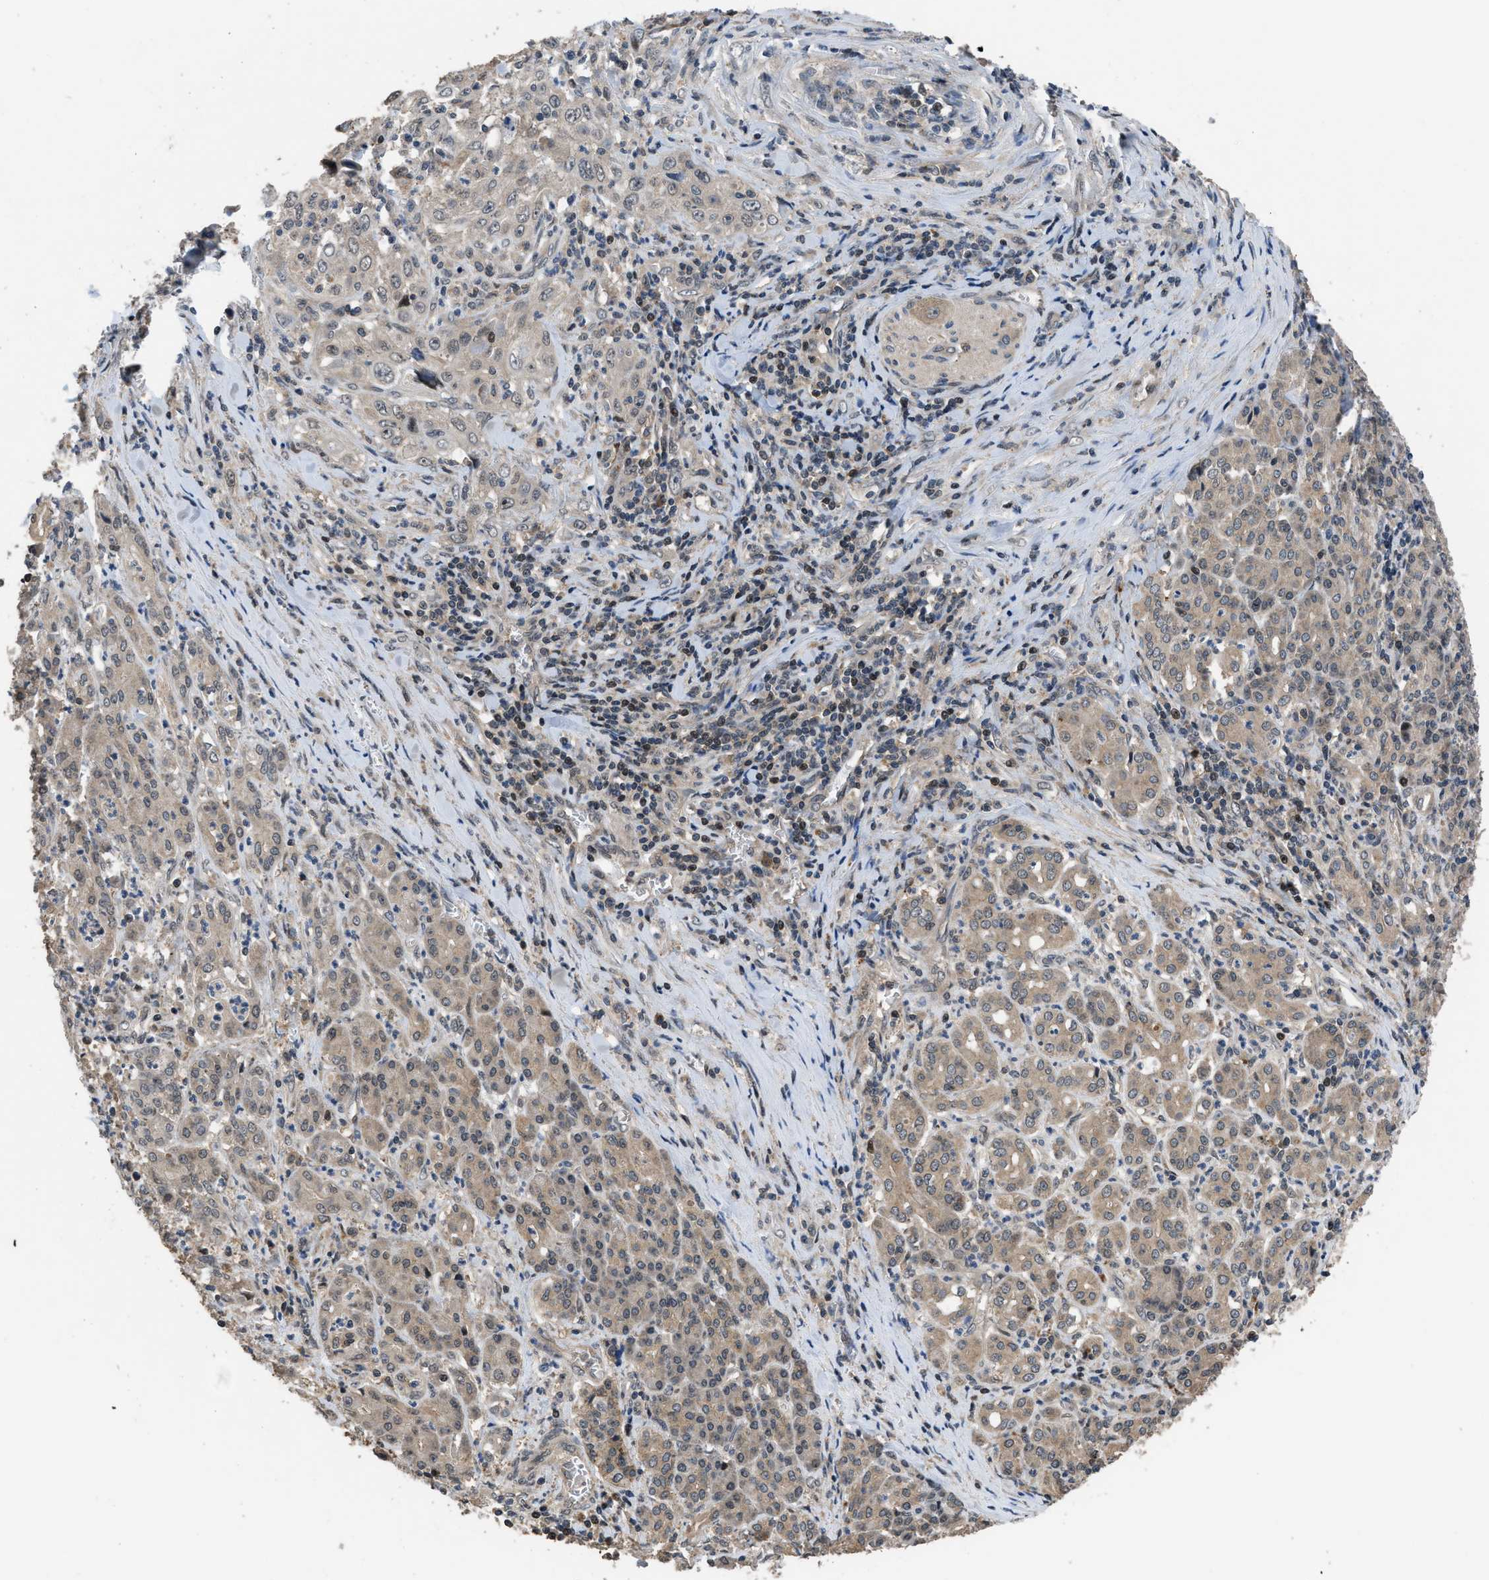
{"staining": {"intensity": "weak", "quantity": ">75%", "location": "cytoplasmic/membranous"}, "tissue": "pancreatic cancer", "cell_type": "Tumor cells", "image_type": "cancer", "snomed": [{"axis": "morphology", "description": "Adenocarcinoma, NOS"}, {"axis": "topography", "description": "Pancreas"}], "caption": "Human pancreatic cancer (adenocarcinoma) stained with a protein marker shows weak staining in tumor cells.", "gene": "CTBS", "patient": {"sex": "male", "age": 70}}